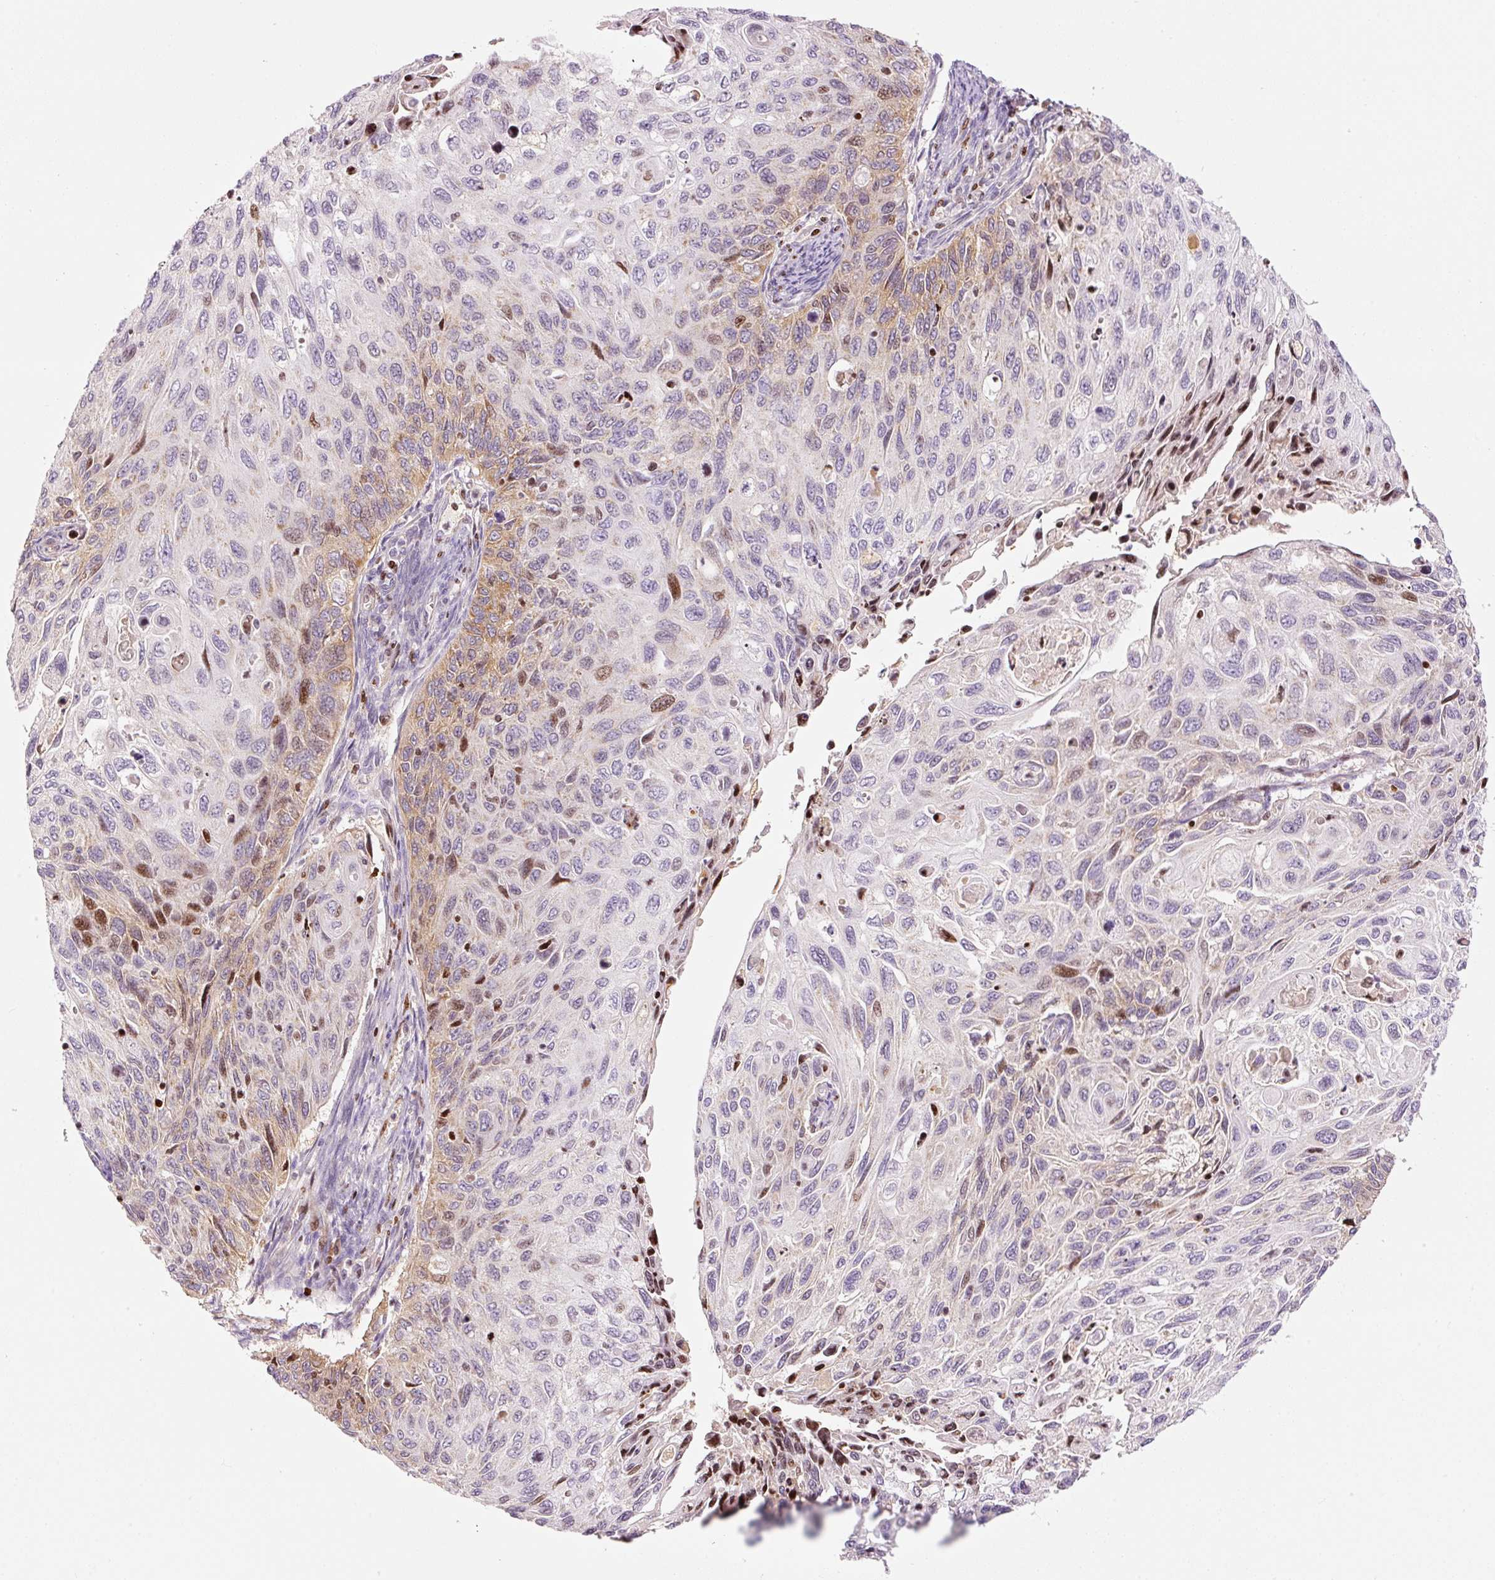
{"staining": {"intensity": "moderate", "quantity": "25%-75%", "location": "cytoplasmic/membranous,nuclear"}, "tissue": "cervical cancer", "cell_type": "Tumor cells", "image_type": "cancer", "snomed": [{"axis": "morphology", "description": "Squamous cell carcinoma, NOS"}, {"axis": "topography", "description": "Cervix"}], "caption": "High-power microscopy captured an immunohistochemistry (IHC) image of cervical cancer, revealing moderate cytoplasmic/membranous and nuclear staining in approximately 25%-75% of tumor cells.", "gene": "TMEM8B", "patient": {"sex": "female", "age": 70}}